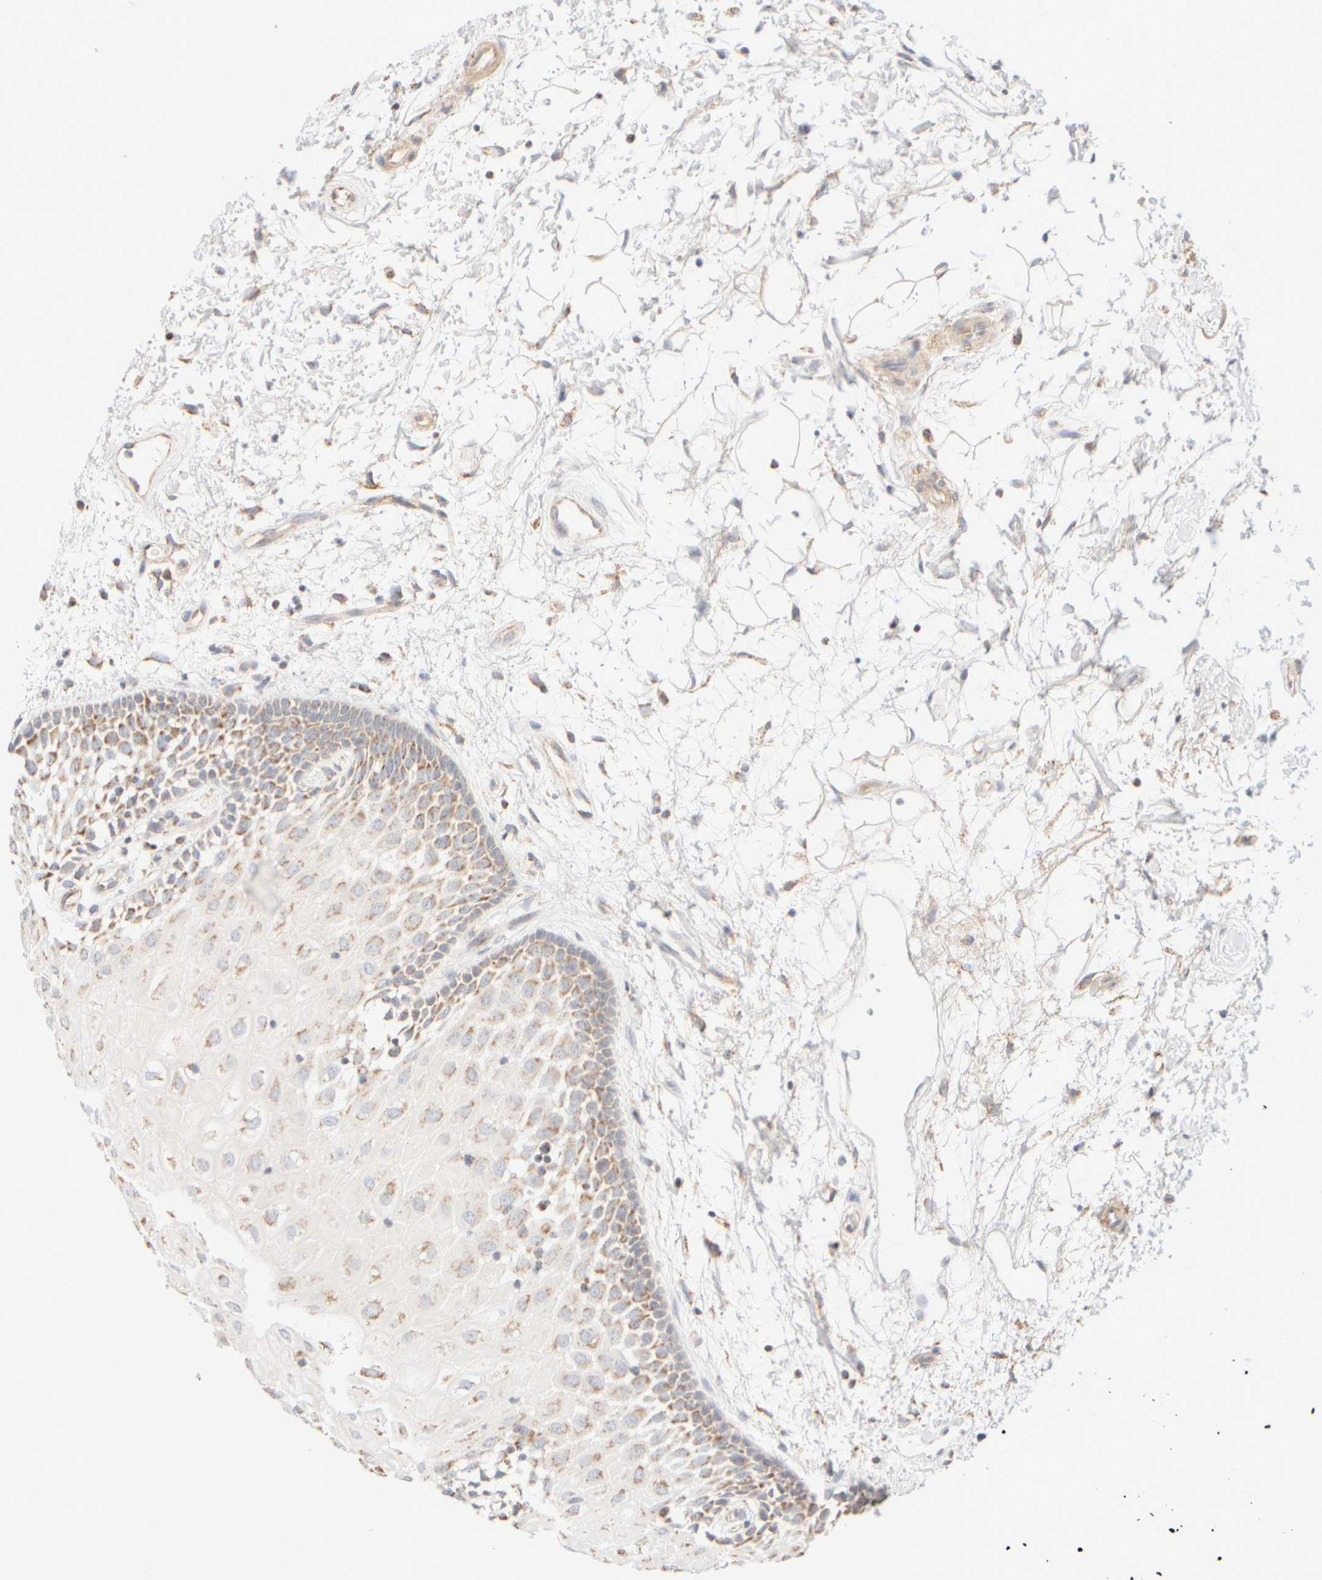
{"staining": {"intensity": "moderate", "quantity": "<25%", "location": "cytoplasmic/membranous"}, "tissue": "oral mucosa", "cell_type": "Squamous epithelial cells", "image_type": "normal", "snomed": [{"axis": "morphology", "description": "Normal tissue, NOS"}, {"axis": "topography", "description": "Skeletal muscle"}, {"axis": "topography", "description": "Oral tissue"}, {"axis": "topography", "description": "Peripheral nerve tissue"}], "caption": "Oral mucosa stained with IHC reveals moderate cytoplasmic/membranous positivity in approximately <25% of squamous epithelial cells.", "gene": "APBB2", "patient": {"sex": "female", "age": 84}}